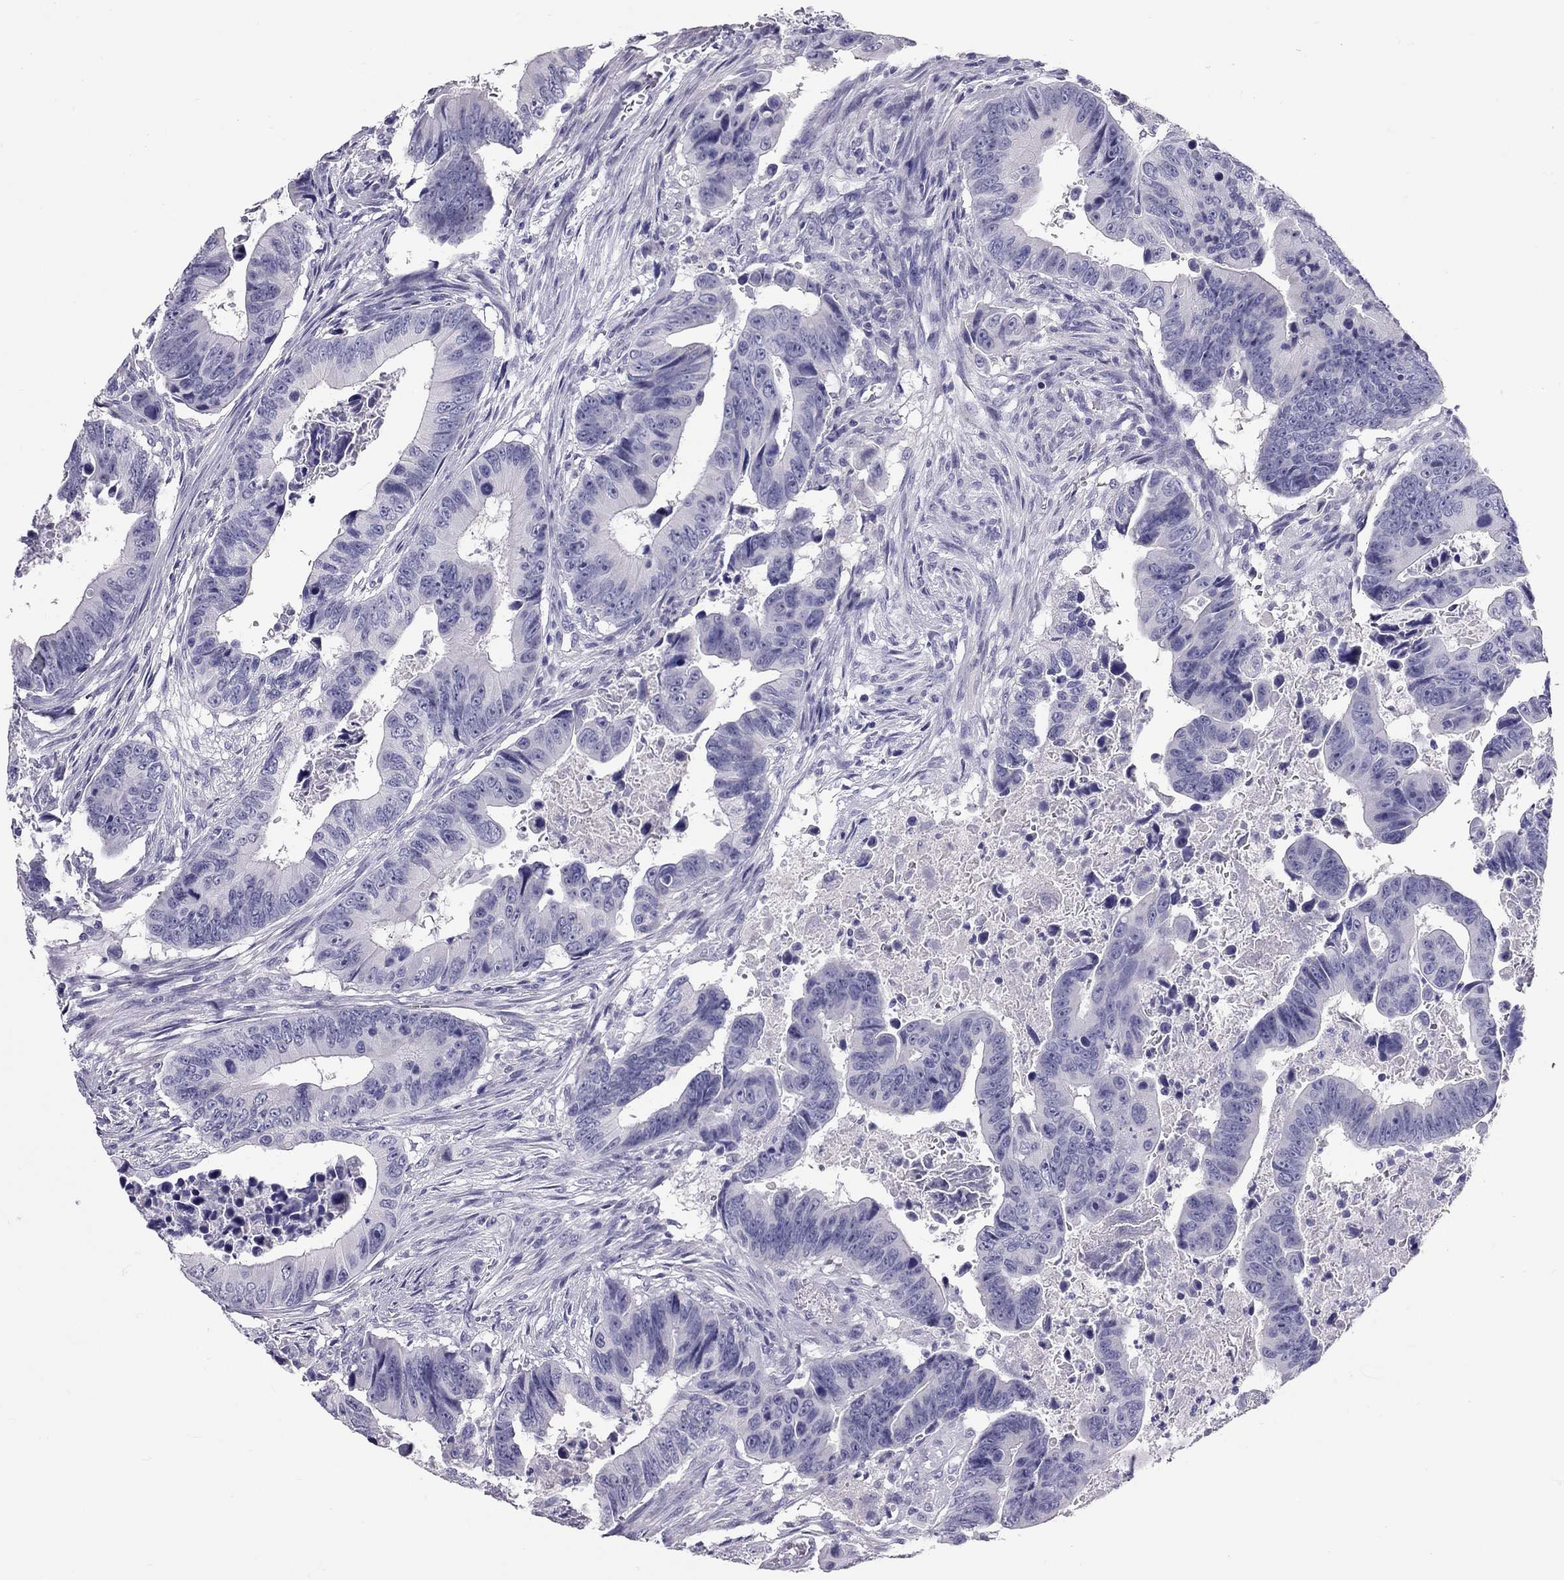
{"staining": {"intensity": "negative", "quantity": "none", "location": "none"}, "tissue": "colorectal cancer", "cell_type": "Tumor cells", "image_type": "cancer", "snomed": [{"axis": "morphology", "description": "Adenocarcinoma, NOS"}, {"axis": "topography", "description": "Colon"}], "caption": "Immunohistochemistry (IHC) of adenocarcinoma (colorectal) demonstrates no positivity in tumor cells.", "gene": "IL17REL", "patient": {"sex": "female", "age": 87}}